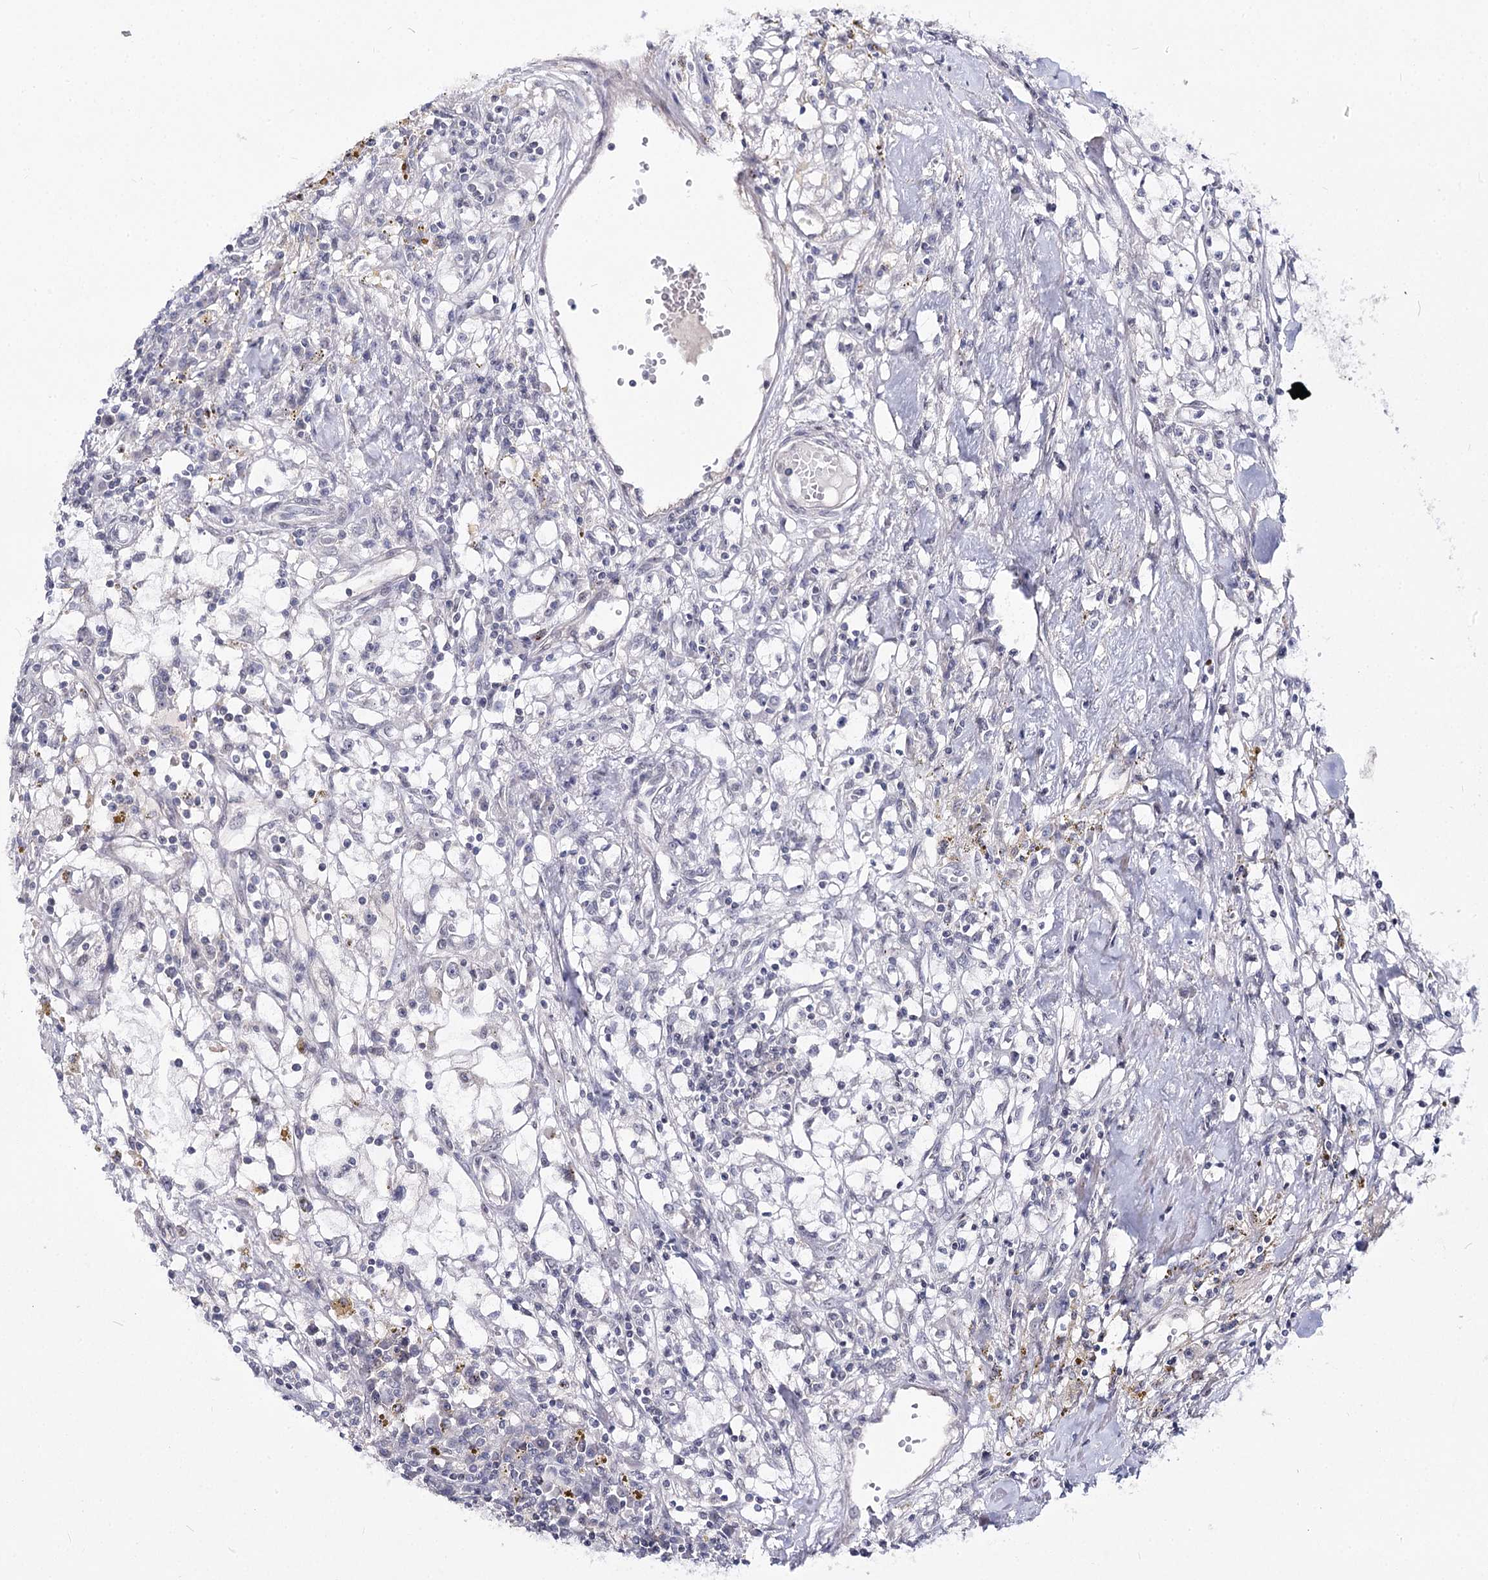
{"staining": {"intensity": "negative", "quantity": "none", "location": "none"}, "tissue": "renal cancer", "cell_type": "Tumor cells", "image_type": "cancer", "snomed": [{"axis": "morphology", "description": "Adenocarcinoma, NOS"}, {"axis": "topography", "description": "Kidney"}], "caption": "Immunohistochemistry (IHC) of renal cancer reveals no expression in tumor cells.", "gene": "ATP10B", "patient": {"sex": "male", "age": 56}}